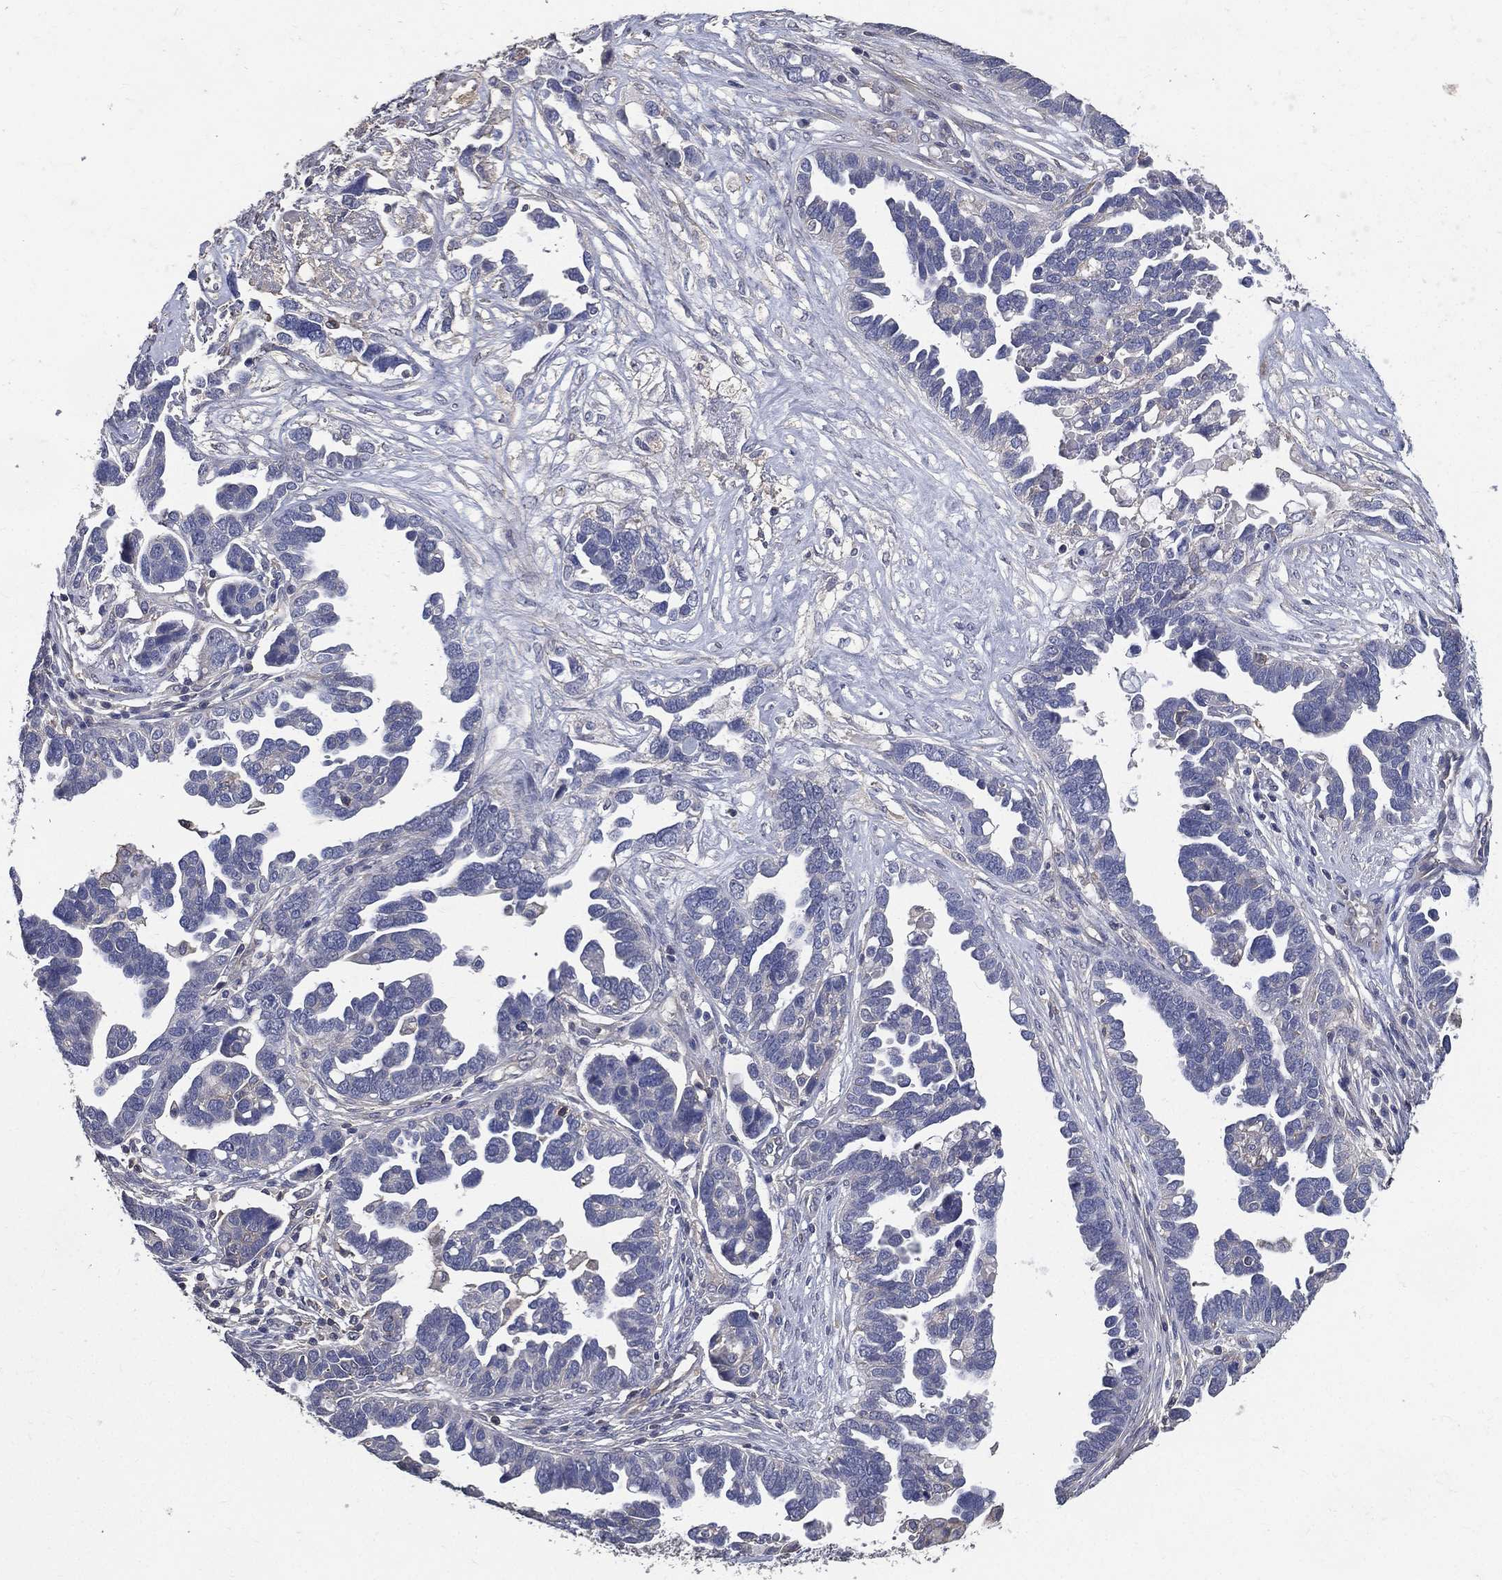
{"staining": {"intensity": "negative", "quantity": "none", "location": "none"}, "tissue": "ovarian cancer", "cell_type": "Tumor cells", "image_type": "cancer", "snomed": [{"axis": "morphology", "description": "Cystadenocarcinoma, serous, NOS"}, {"axis": "topography", "description": "Ovary"}], "caption": "Ovarian serous cystadenocarcinoma was stained to show a protein in brown. There is no significant positivity in tumor cells. (Brightfield microscopy of DAB IHC at high magnification).", "gene": "SERPINB2", "patient": {"sex": "female", "age": 54}}